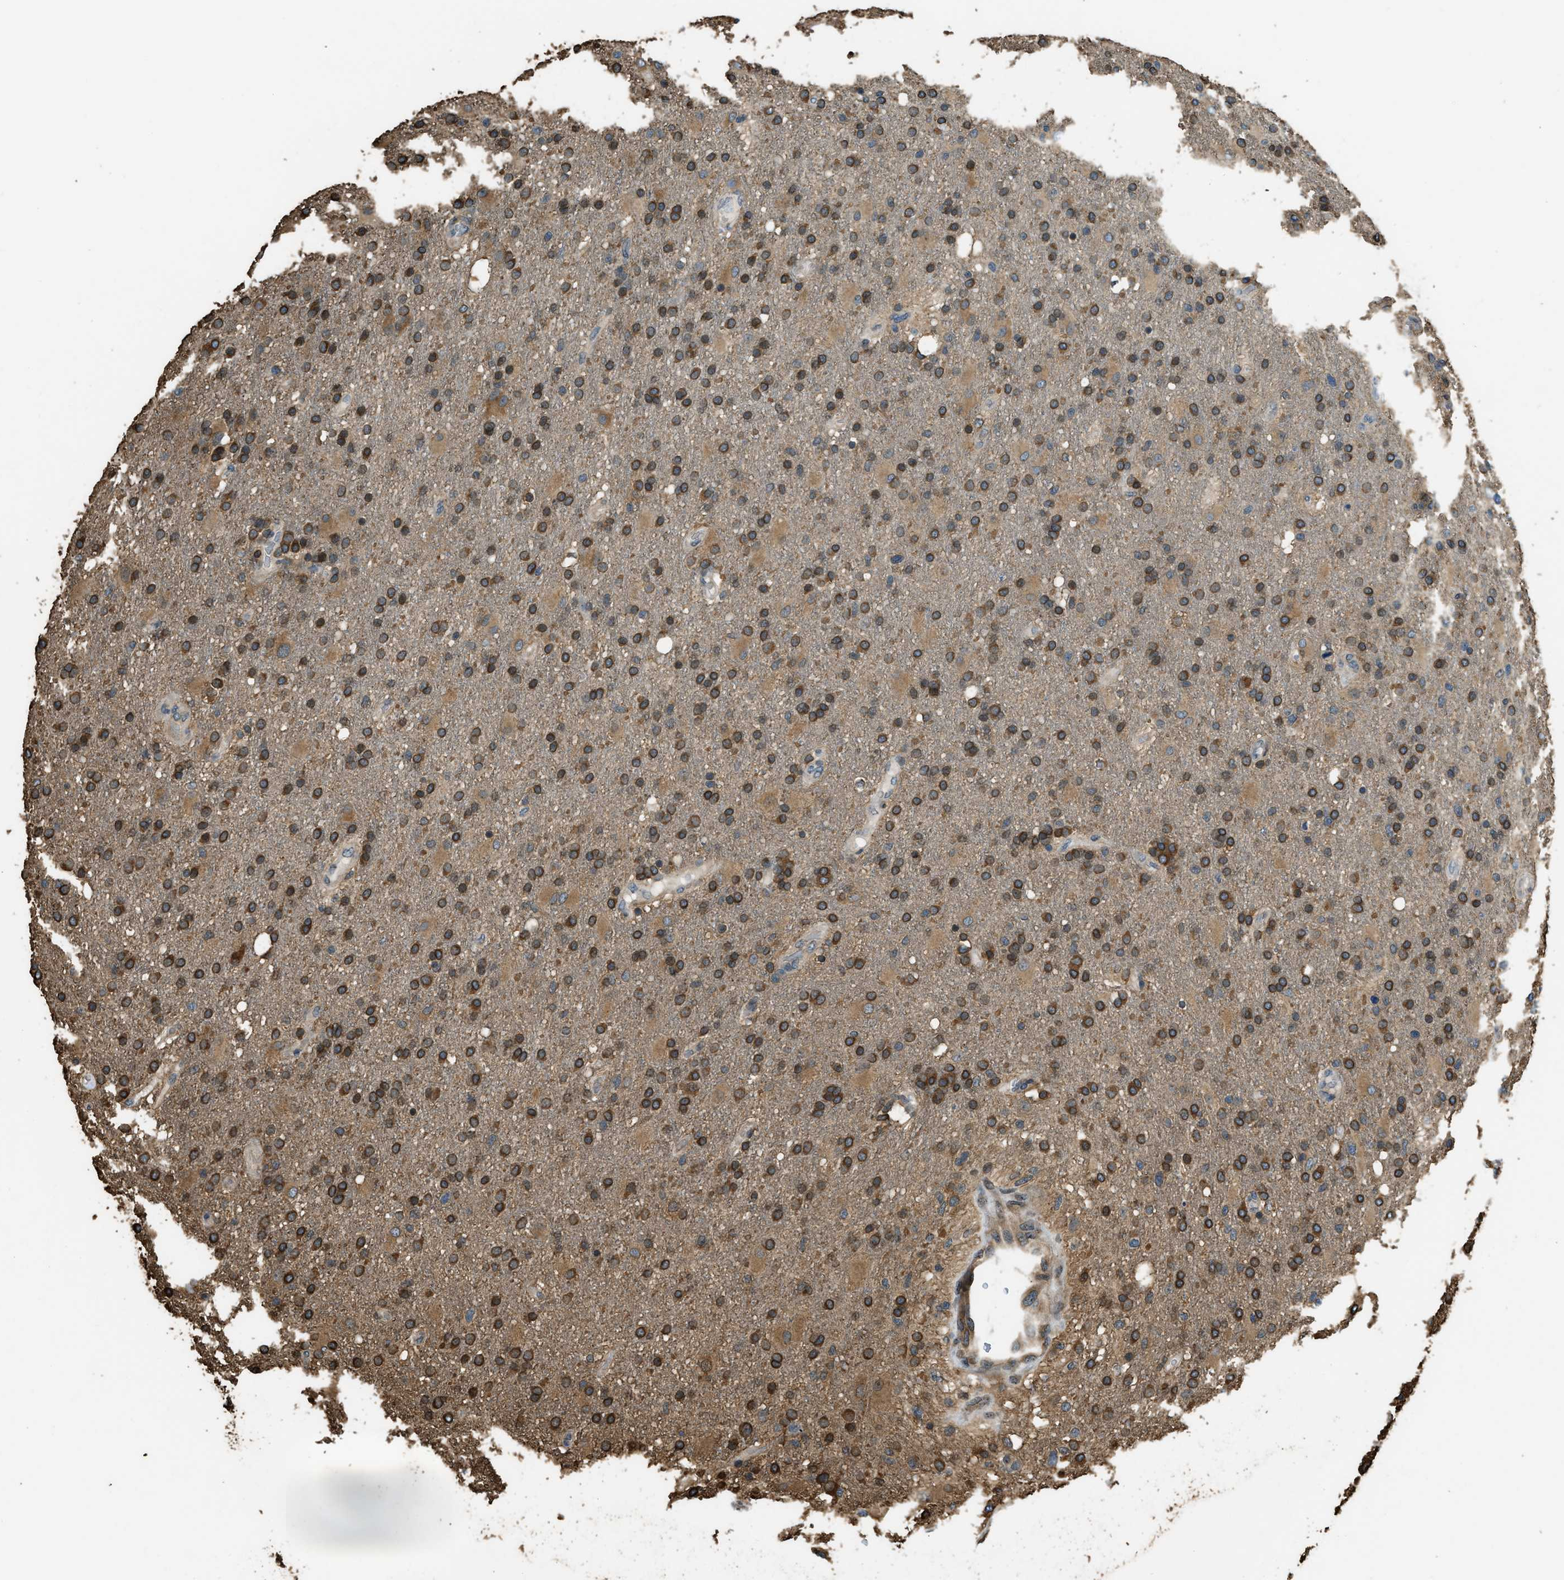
{"staining": {"intensity": "strong", "quantity": ">75%", "location": "cytoplasmic/membranous"}, "tissue": "glioma", "cell_type": "Tumor cells", "image_type": "cancer", "snomed": [{"axis": "morphology", "description": "Glioma, malignant, High grade"}, {"axis": "topography", "description": "Brain"}], "caption": "Strong cytoplasmic/membranous expression for a protein is present in about >75% of tumor cells of glioma using immunohistochemistry (IHC).", "gene": "OS9", "patient": {"sex": "male", "age": 72}}